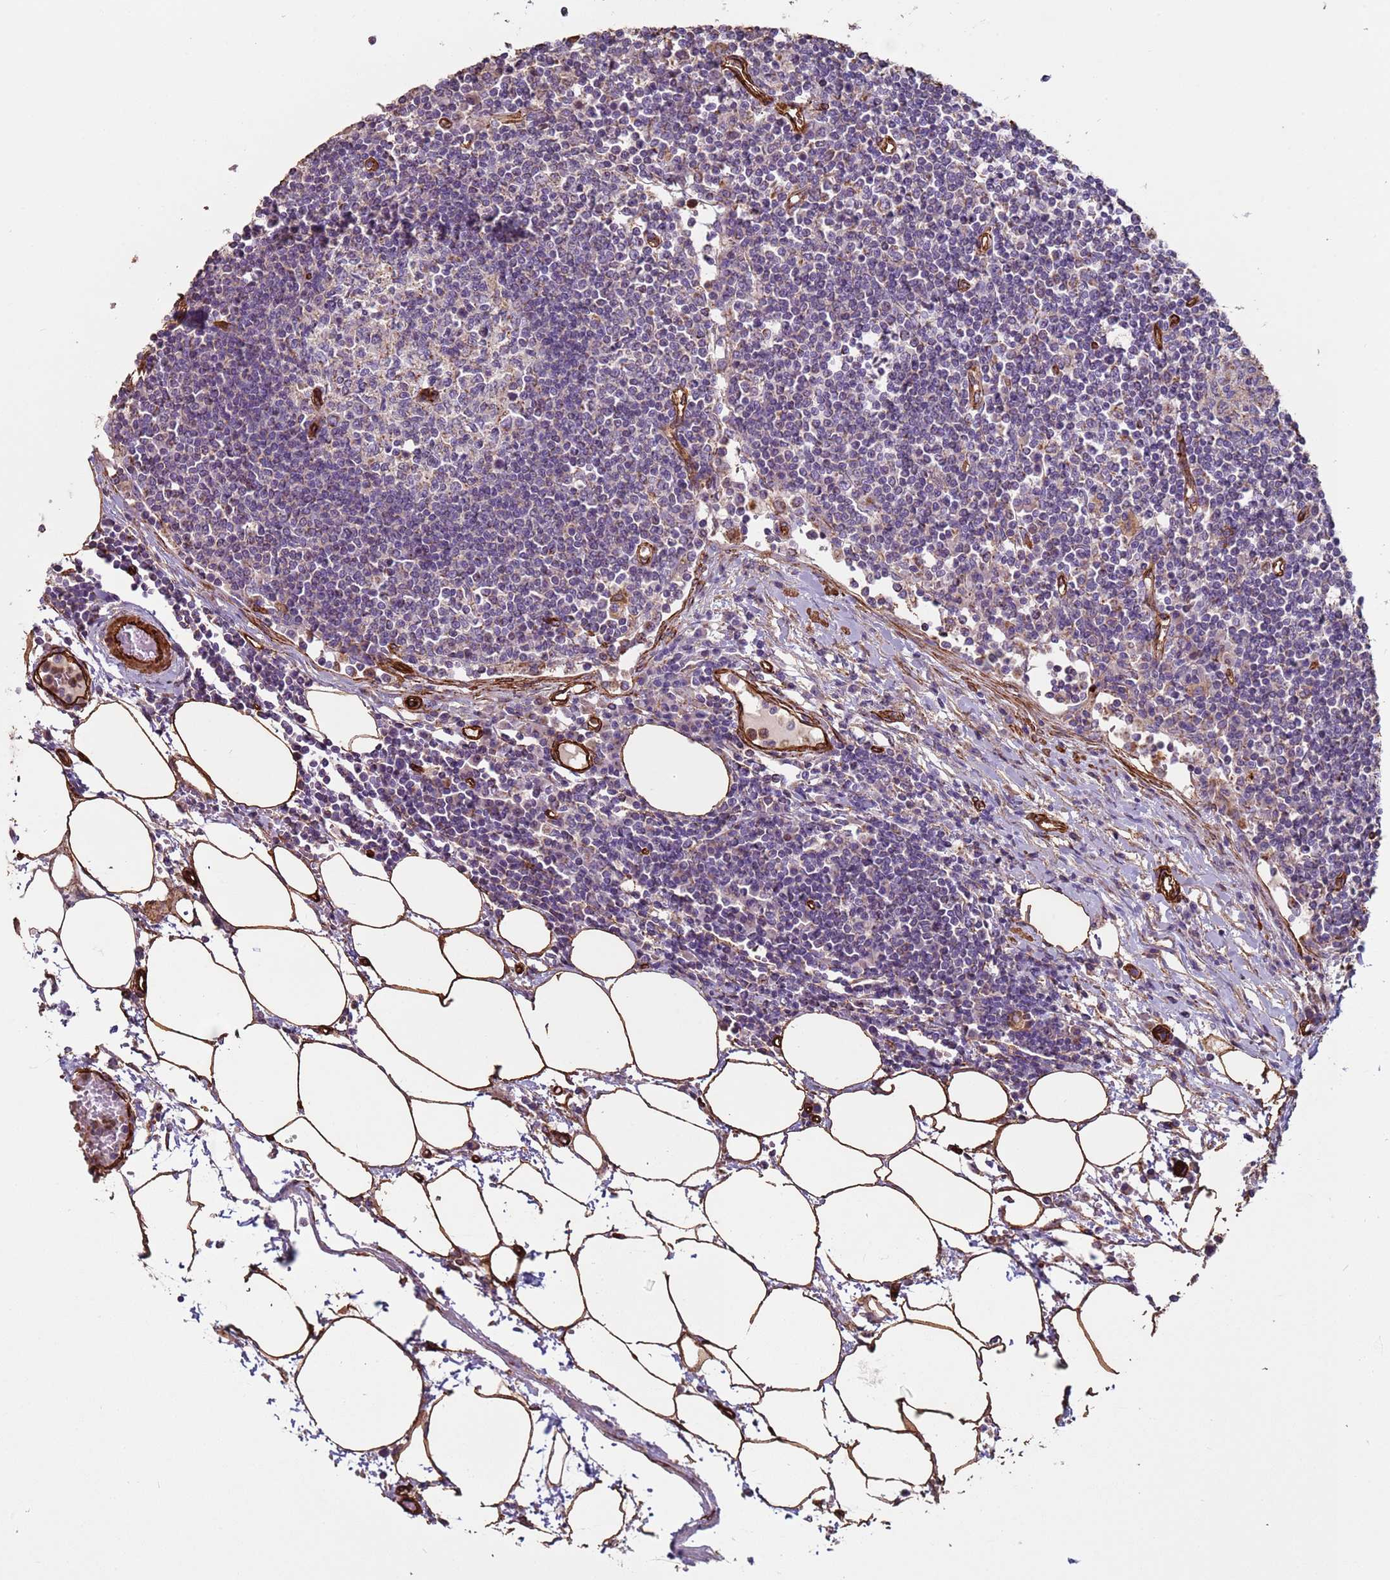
{"staining": {"intensity": "weak", "quantity": "<25%", "location": "cytoplasmic/membranous"}, "tissue": "lymph node", "cell_type": "Germinal center cells", "image_type": "normal", "snomed": [{"axis": "morphology", "description": "Adenocarcinoma, NOS"}, {"axis": "topography", "description": "Lymph node"}], "caption": "Immunohistochemistry (IHC) of normal lymph node exhibits no positivity in germinal center cells.", "gene": "GASK1A", "patient": {"sex": "female", "age": 62}}